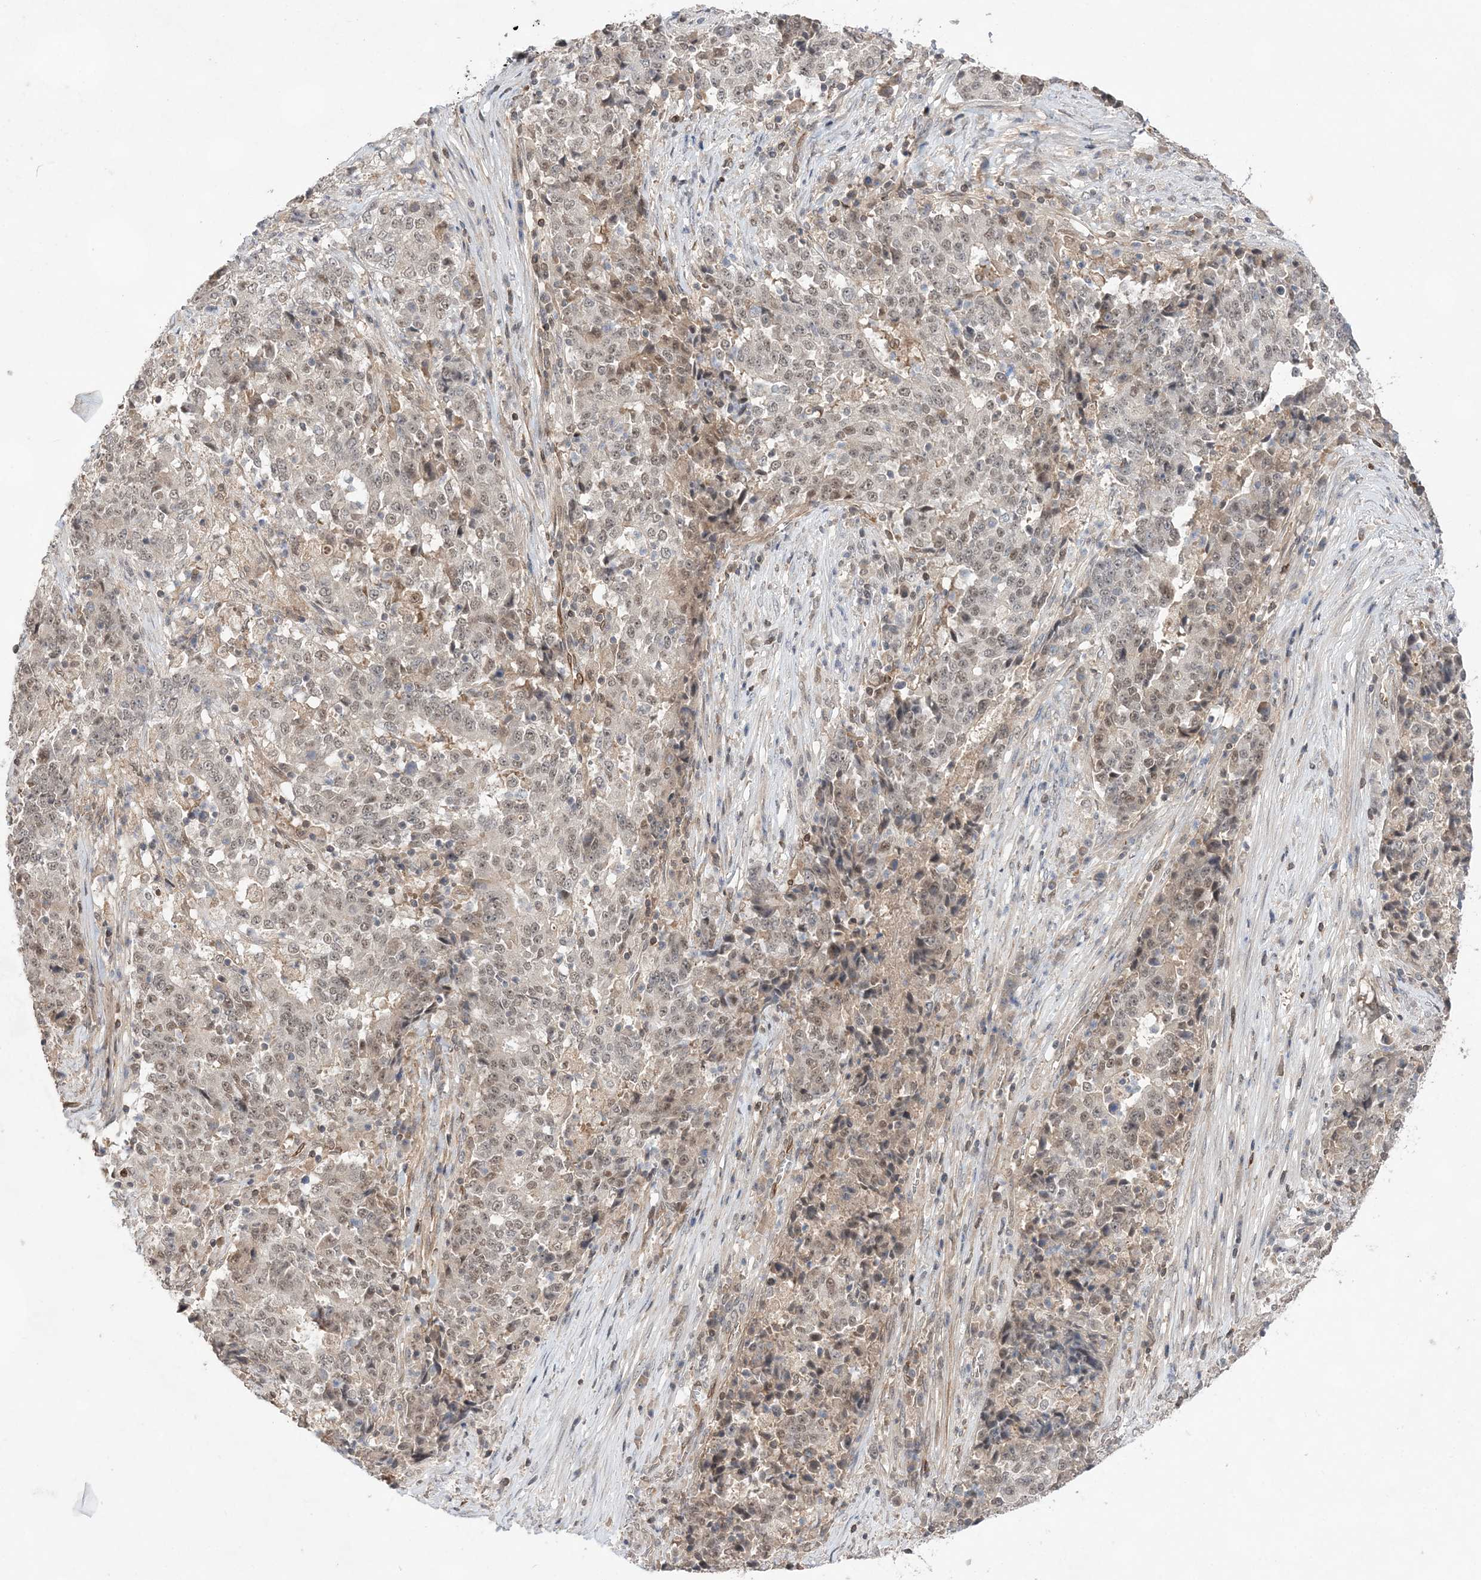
{"staining": {"intensity": "weak", "quantity": ">75%", "location": "nuclear"}, "tissue": "stomach cancer", "cell_type": "Tumor cells", "image_type": "cancer", "snomed": [{"axis": "morphology", "description": "Adenocarcinoma, NOS"}, {"axis": "topography", "description": "Stomach"}], "caption": "A brown stain labels weak nuclear staining of a protein in adenocarcinoma (stomach) tumor cells.", "gene": "TMEM132B", "patient": {"sex": "male", "age": 59}}